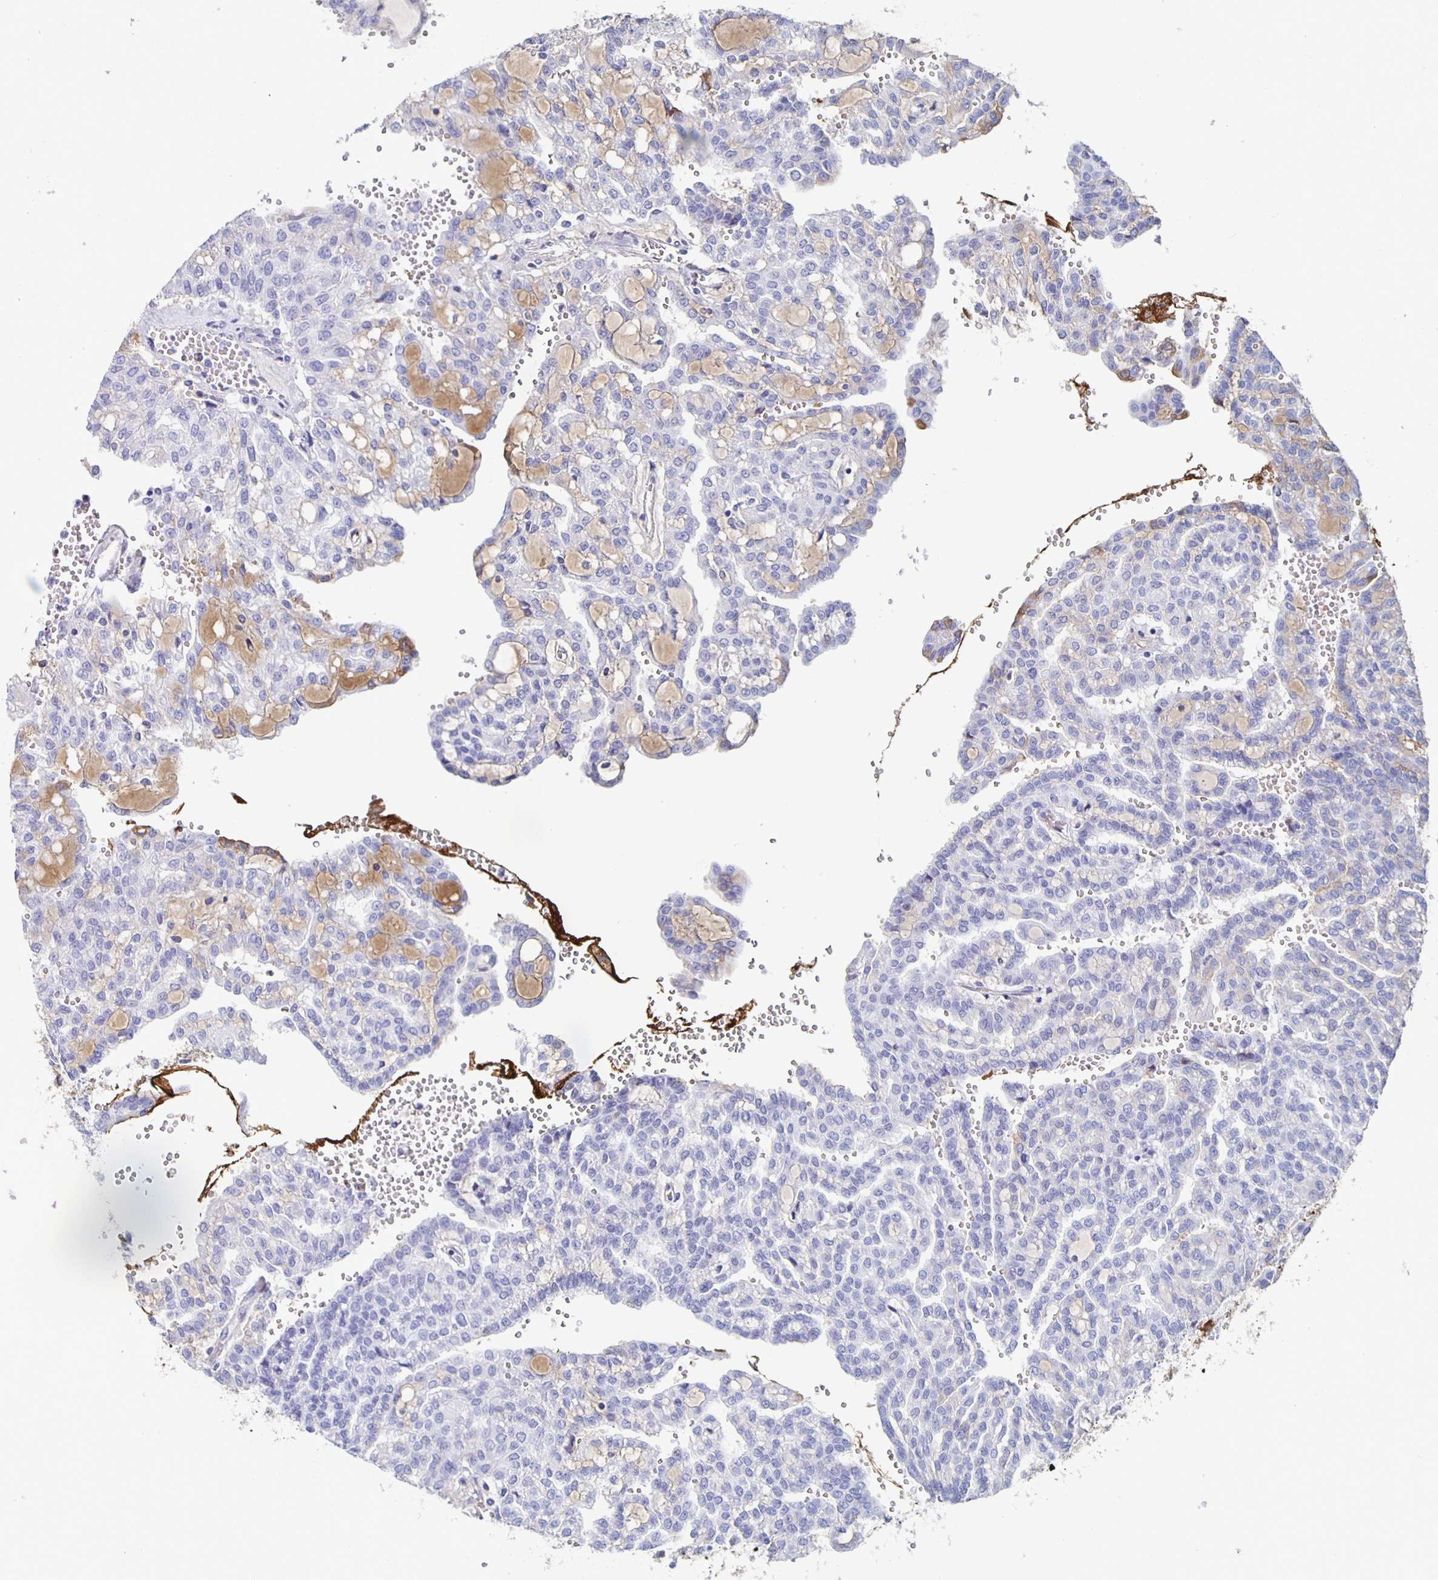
{"staining": {"intensity": "negative", "quantity": "none", "location": "none"}, "tissue": "renal cancer", "cell_type": "Tumor cells", "image_type": "cancer", "snomed": [{"axis": "morphology", "description": "Adenocarcinoma, NOS"}, {"axis": "topography", "description": "Kidney"}], "caption": "DAB immunohistochemical staining of adenocarcinoma (renal) shows no significant expression in tumor cells.", "gene": "FGA", "patient": {"sex": "male", "age": 63}}